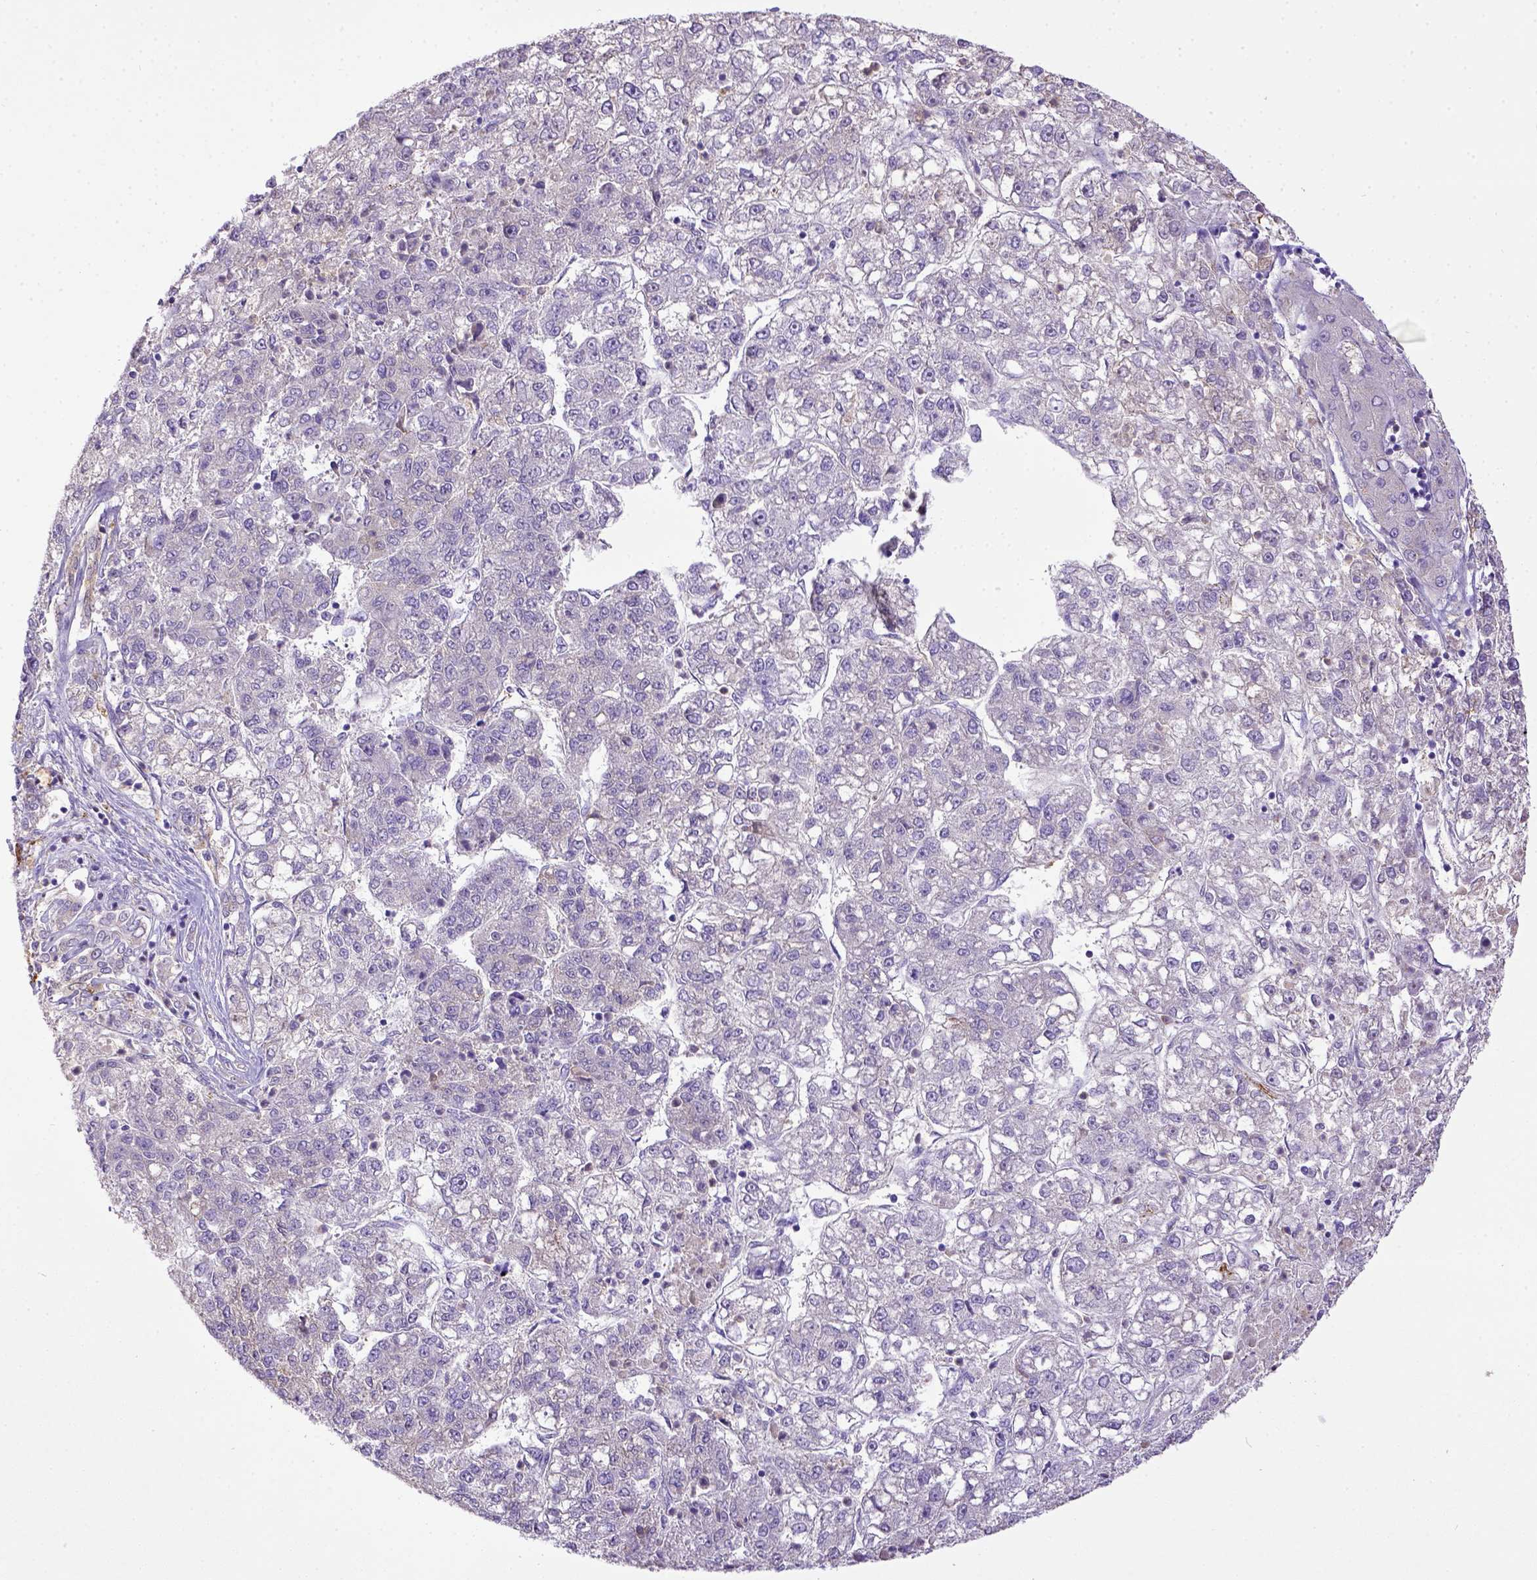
{"staining": {"intensity": "negative", "quantity": "none", "location": "none"}, "tissue": "liver cancer", "cell_type": "Tumor cells", "image_type": "cancer", "snomed": [{"axis": "morphology", "description": "Carcinoma, Hepatocellular, NOS"}, {"axis": "topography", "description": "Liver"}], "caption": "Immunohistochemistry image of liver cancer (hepatocellular carcinoma) stained for a protein (brown), which displays no positivity in tumor cells.", "gene": "CD40", "patient": {"sex": "male", "age": 56}}